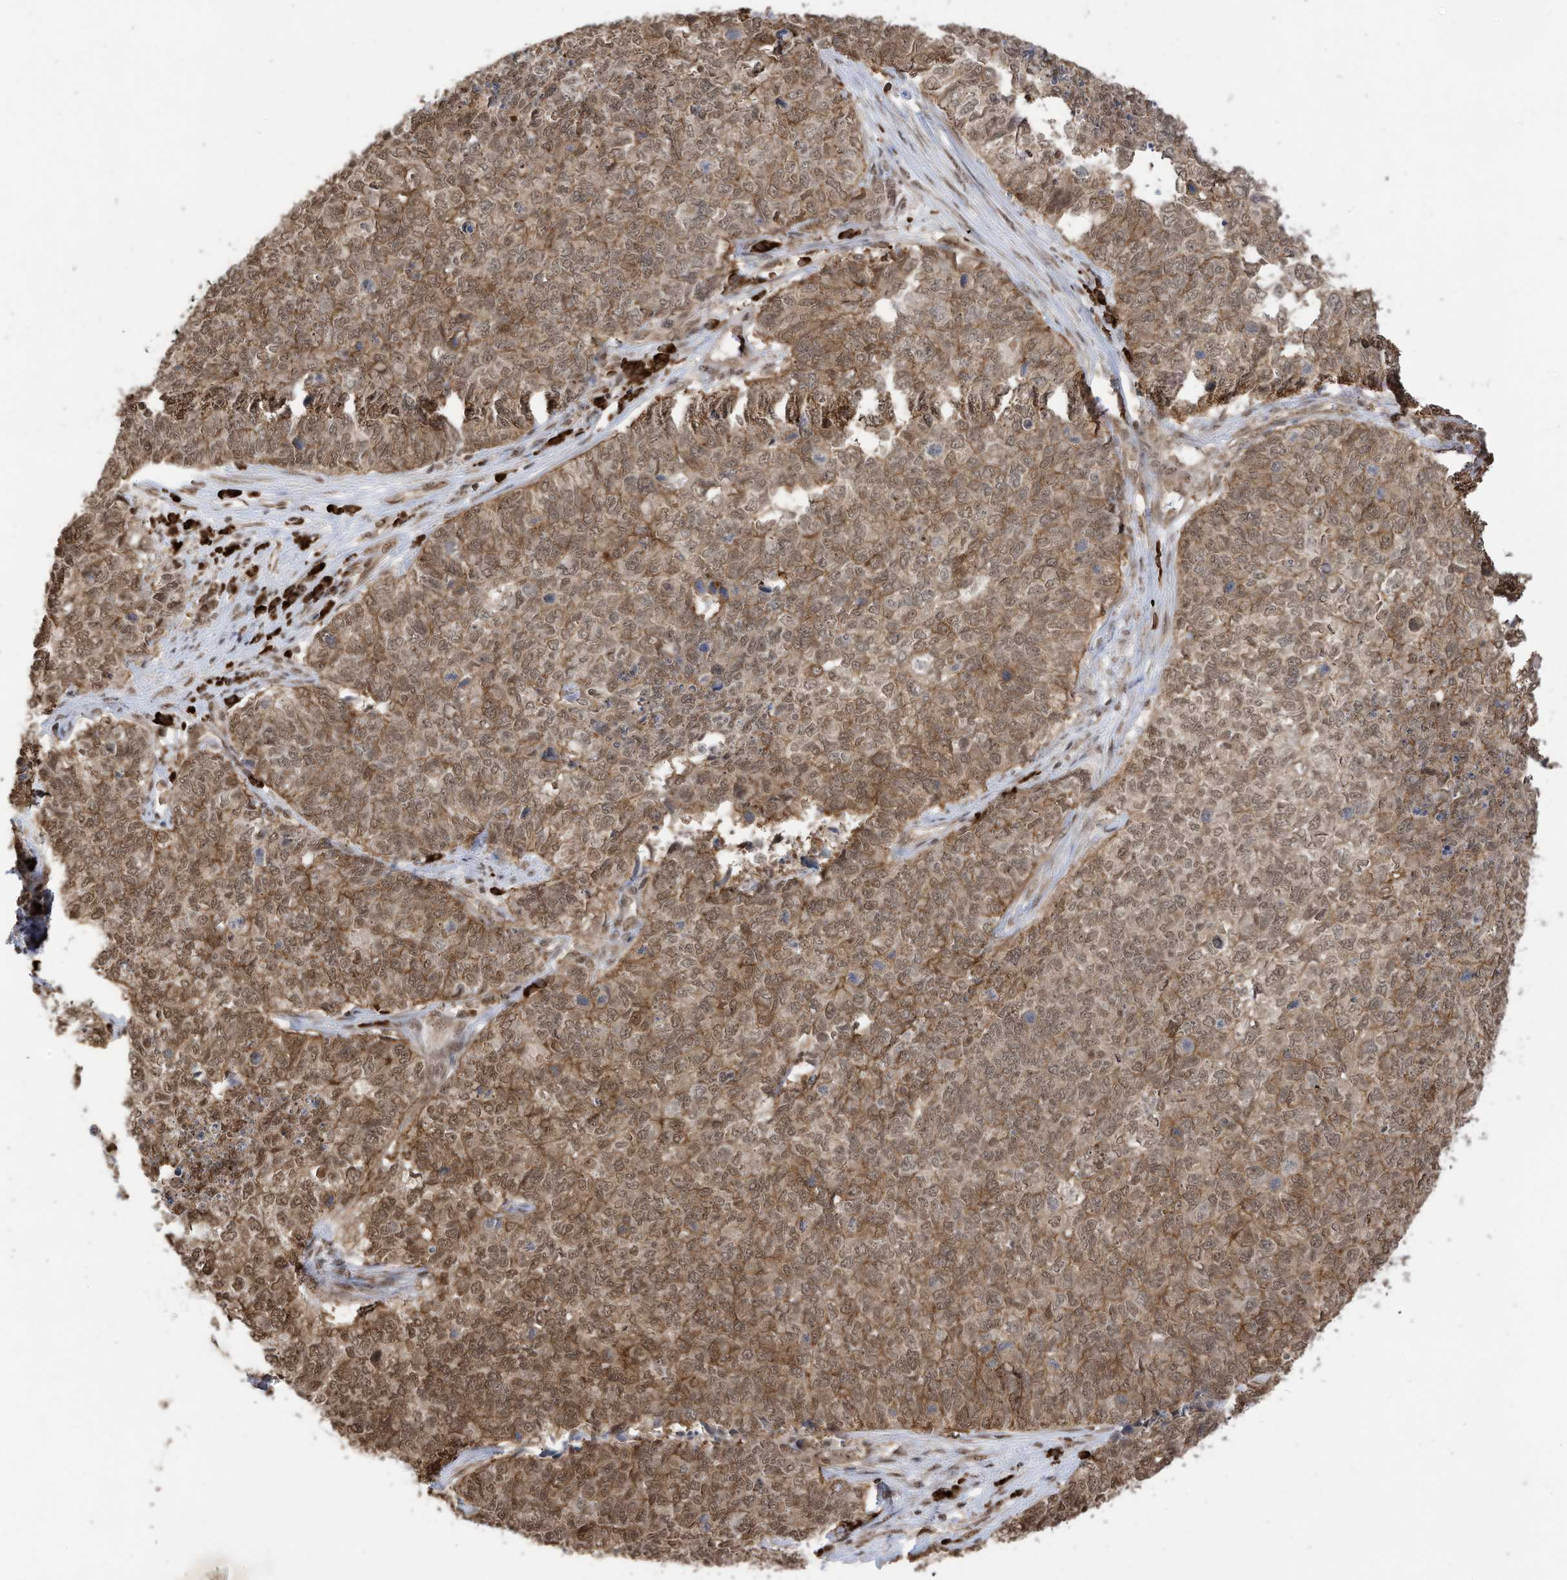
{"staining": {"intensity": "moderate", "quantity": ">75%", "location": "cytoplasmic/membranous,nuclear"}, "tissue": "cervical cancer", "cell_type": "Tumor cells", "image_type": "cancer", "snomed": [{"axis": "morphology", "description": "Squamous cell carcinoma, NOS"}, {"axis": "topography", "description": "Cervix"}], "caption": "IHC (DAB (3,3'-diaminobenzidine)) staining of cervical cancer exhibits moderate cytoplasmic/membranous and nuclear protein expression in approximately >75% of tumor cells. (IHC, brightfield microscopy, high magnification).", "gene": "ZNF195", "patient": {"sex": "female", "age": 63}}